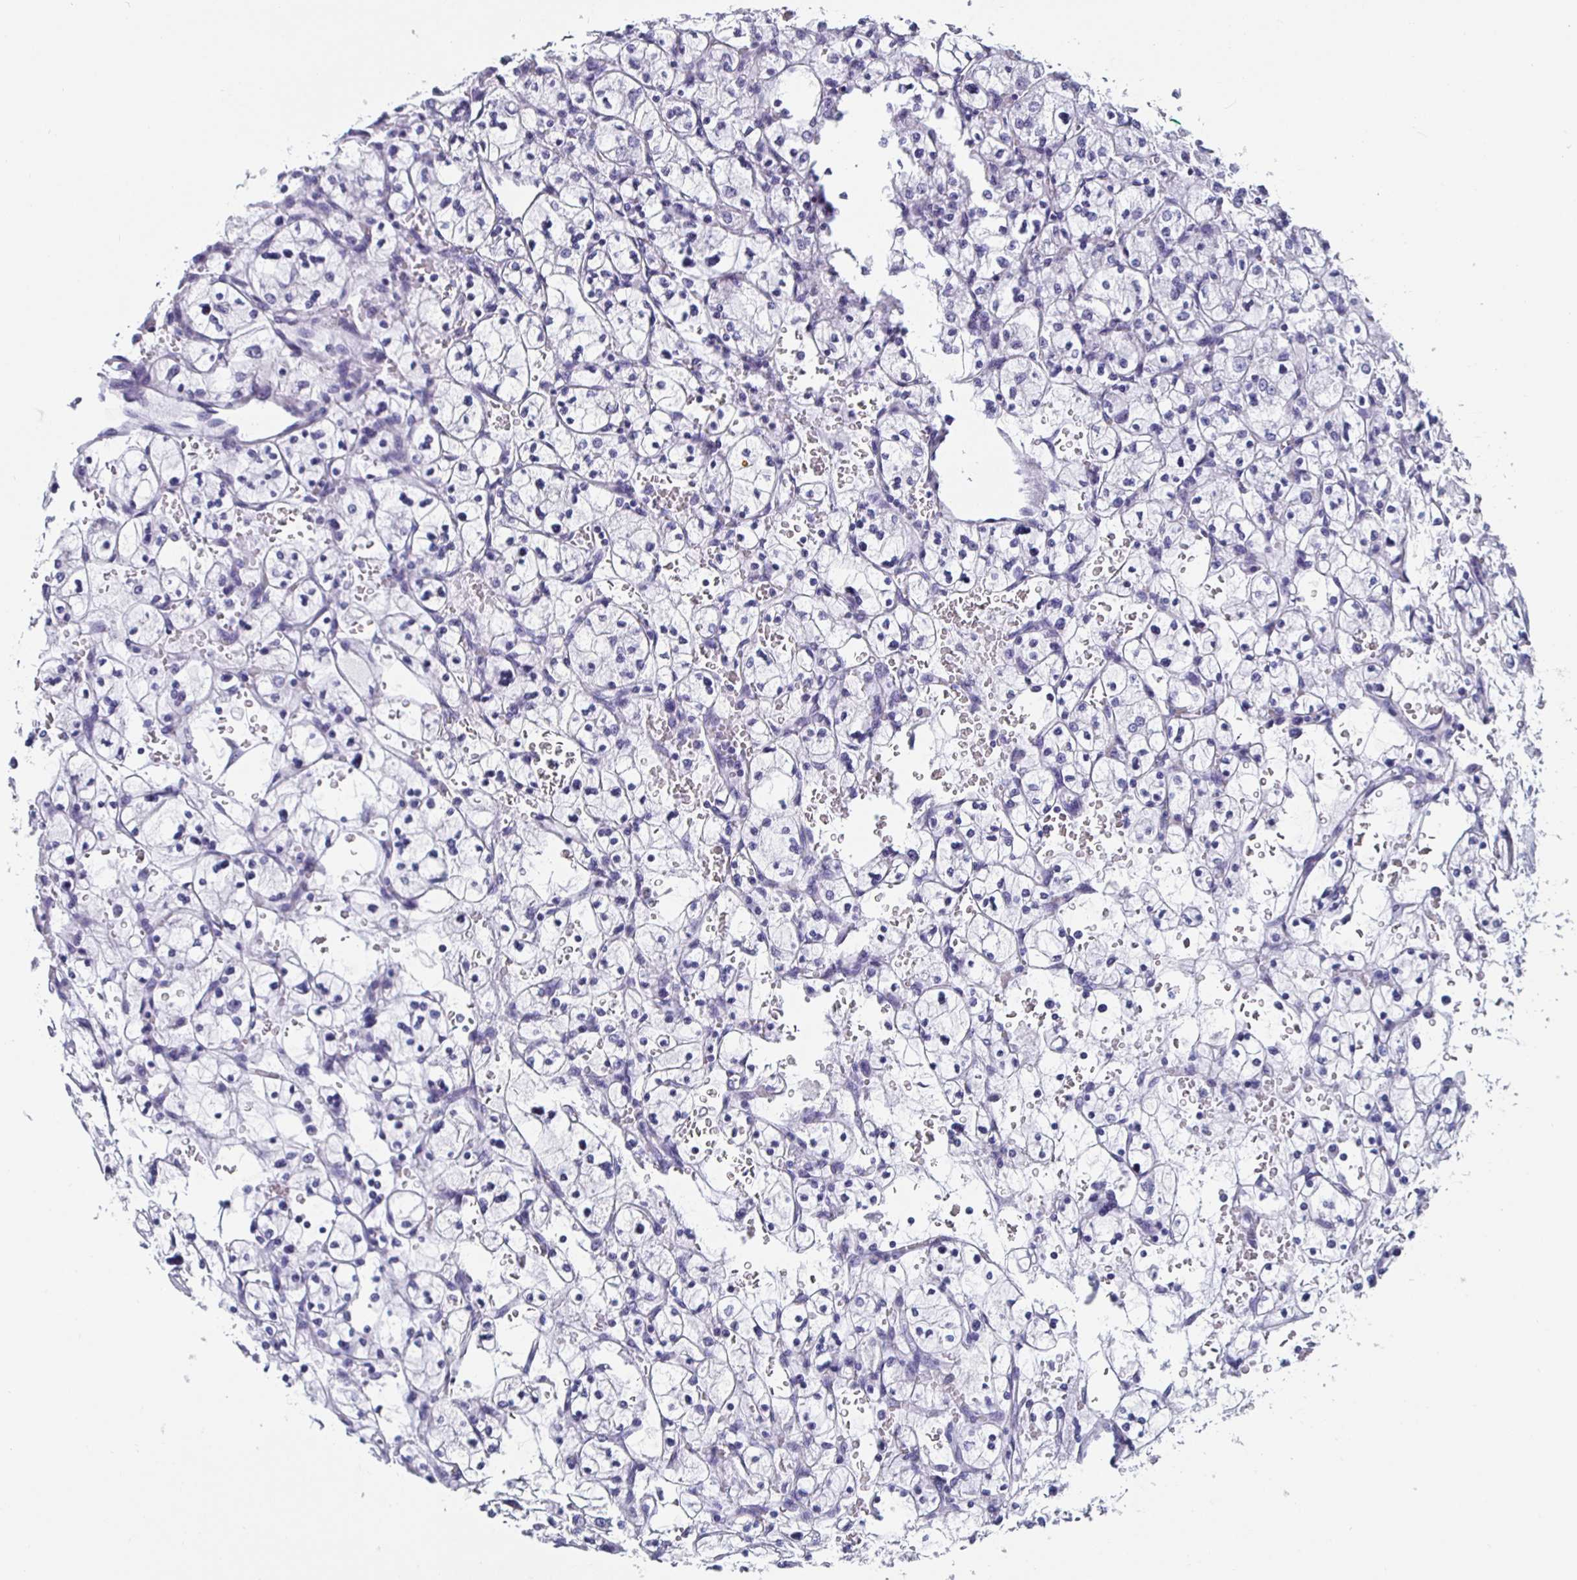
{"staining": {"intensity": "negative", "quantity": "none", "location": "none"}, "tissue": "renal cancer", "cell_type": "Tumor cells", "image_type": "cancer", "snomed": [{"axis": "morphology", "description": "Adenocarcinoma, NOS"}, {"axis": "topography", "description": "Kidney"}], "caption": "Immunohistochemistry micrograph of neoplastic tissue: human renal cancer stained with DAB (3,3'-diaminobenzidine) demonstrates no significant protein staining in tumor cells.", "gene": "KRT4", "patient": {"sex": "female", "age": 83}}